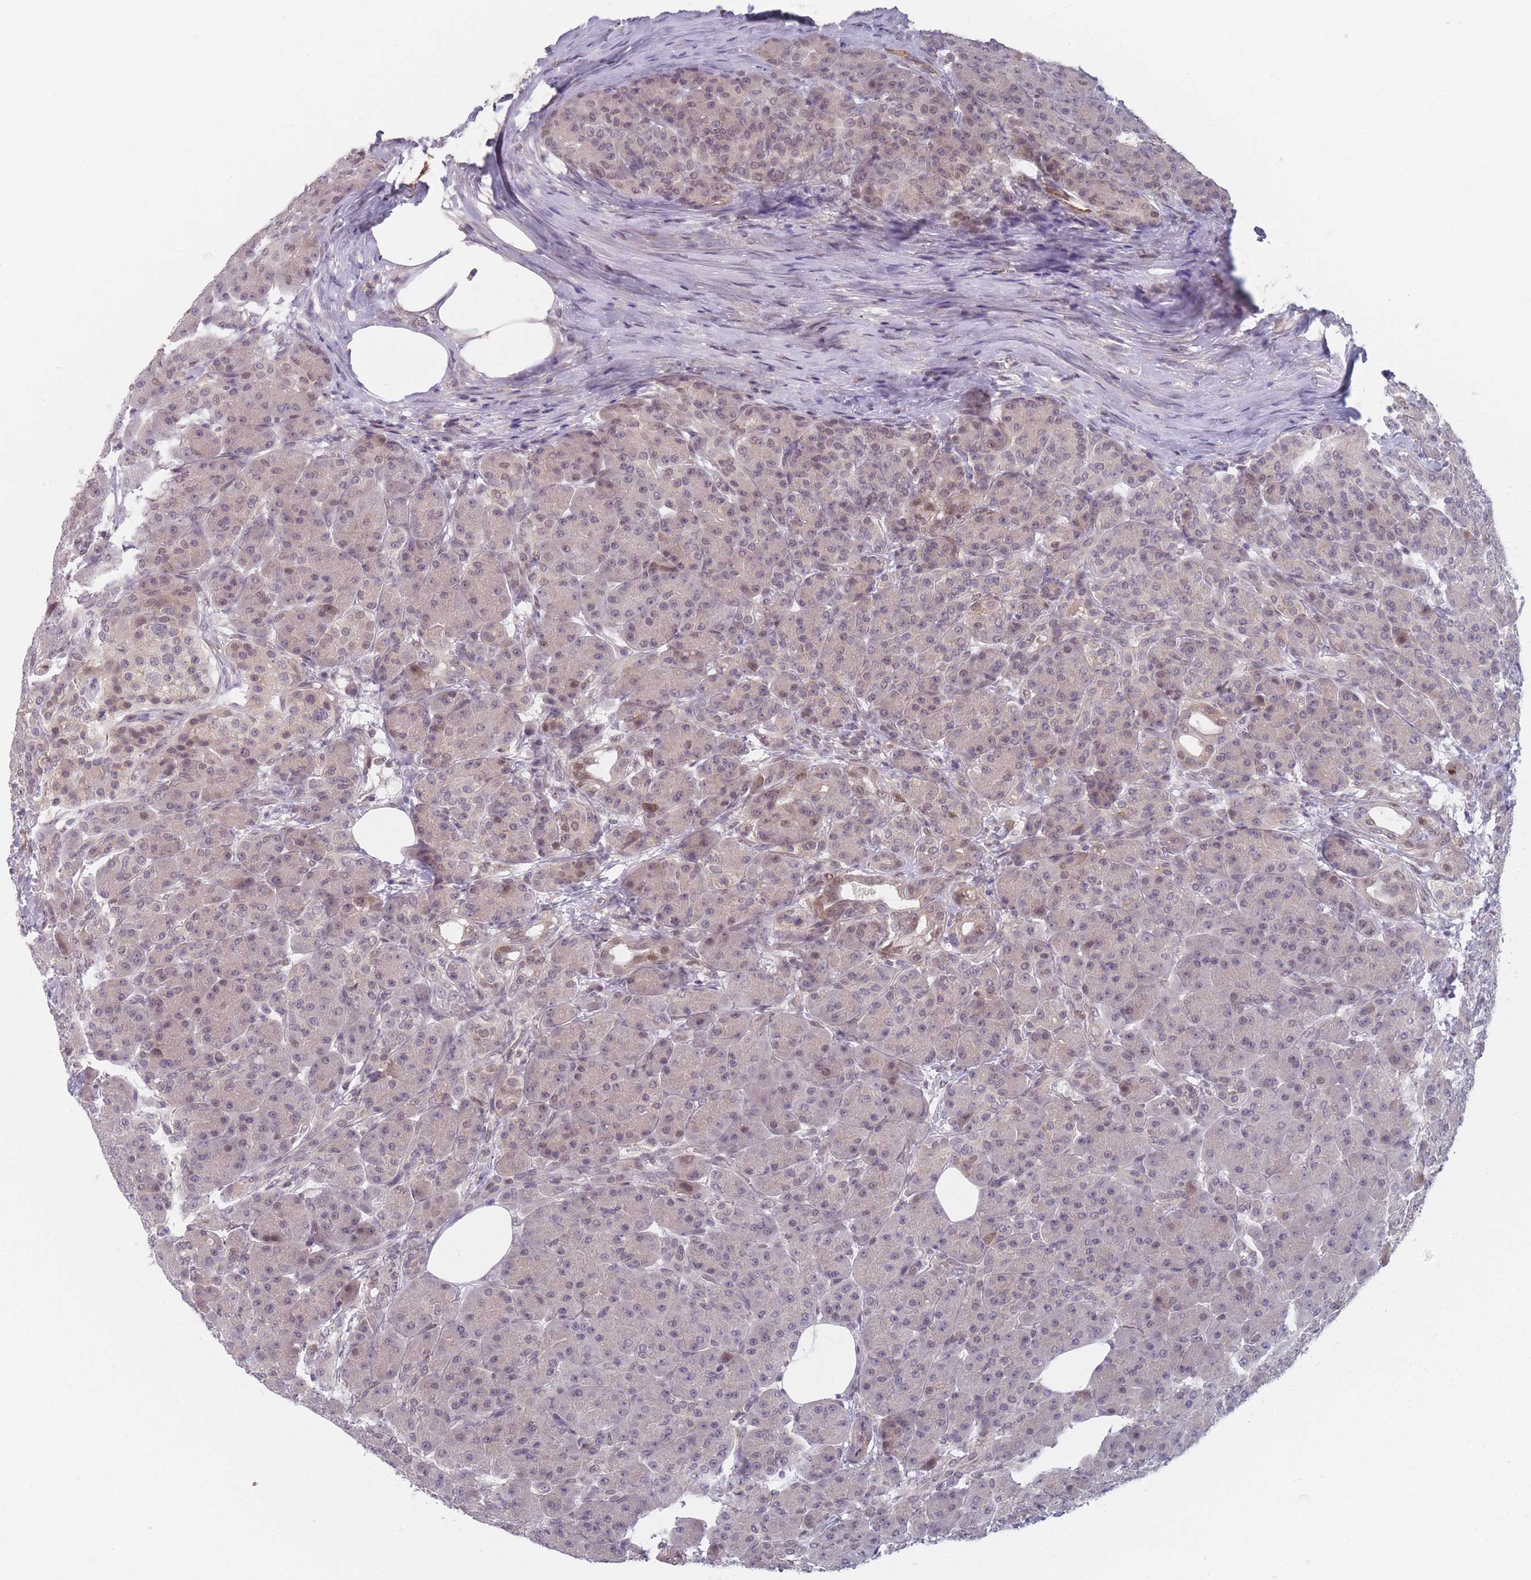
{"staining": {"intensity": "moderate", "quantity": "<25%", "location": "cytoplasmic/membranous,nuclear"}, "tissue": "pancreas", "cell_type": "Exocrine glandular cells", "image_type": "normal", "snomed": [{"axis": "morphology", "description": "Normal tissue, NOS"}, {"axis": "topography", "description": "Pancreas"}], "caption": "Immunohistochemical staining of unremarkable pancreas exhibits moderate cytoplasmic/membranous,nuclear protein positivity in approximately <25% of exocrine glandular cells.", "gene": "ANKRD10", "patient": {"sex": "male", "age": 63}}